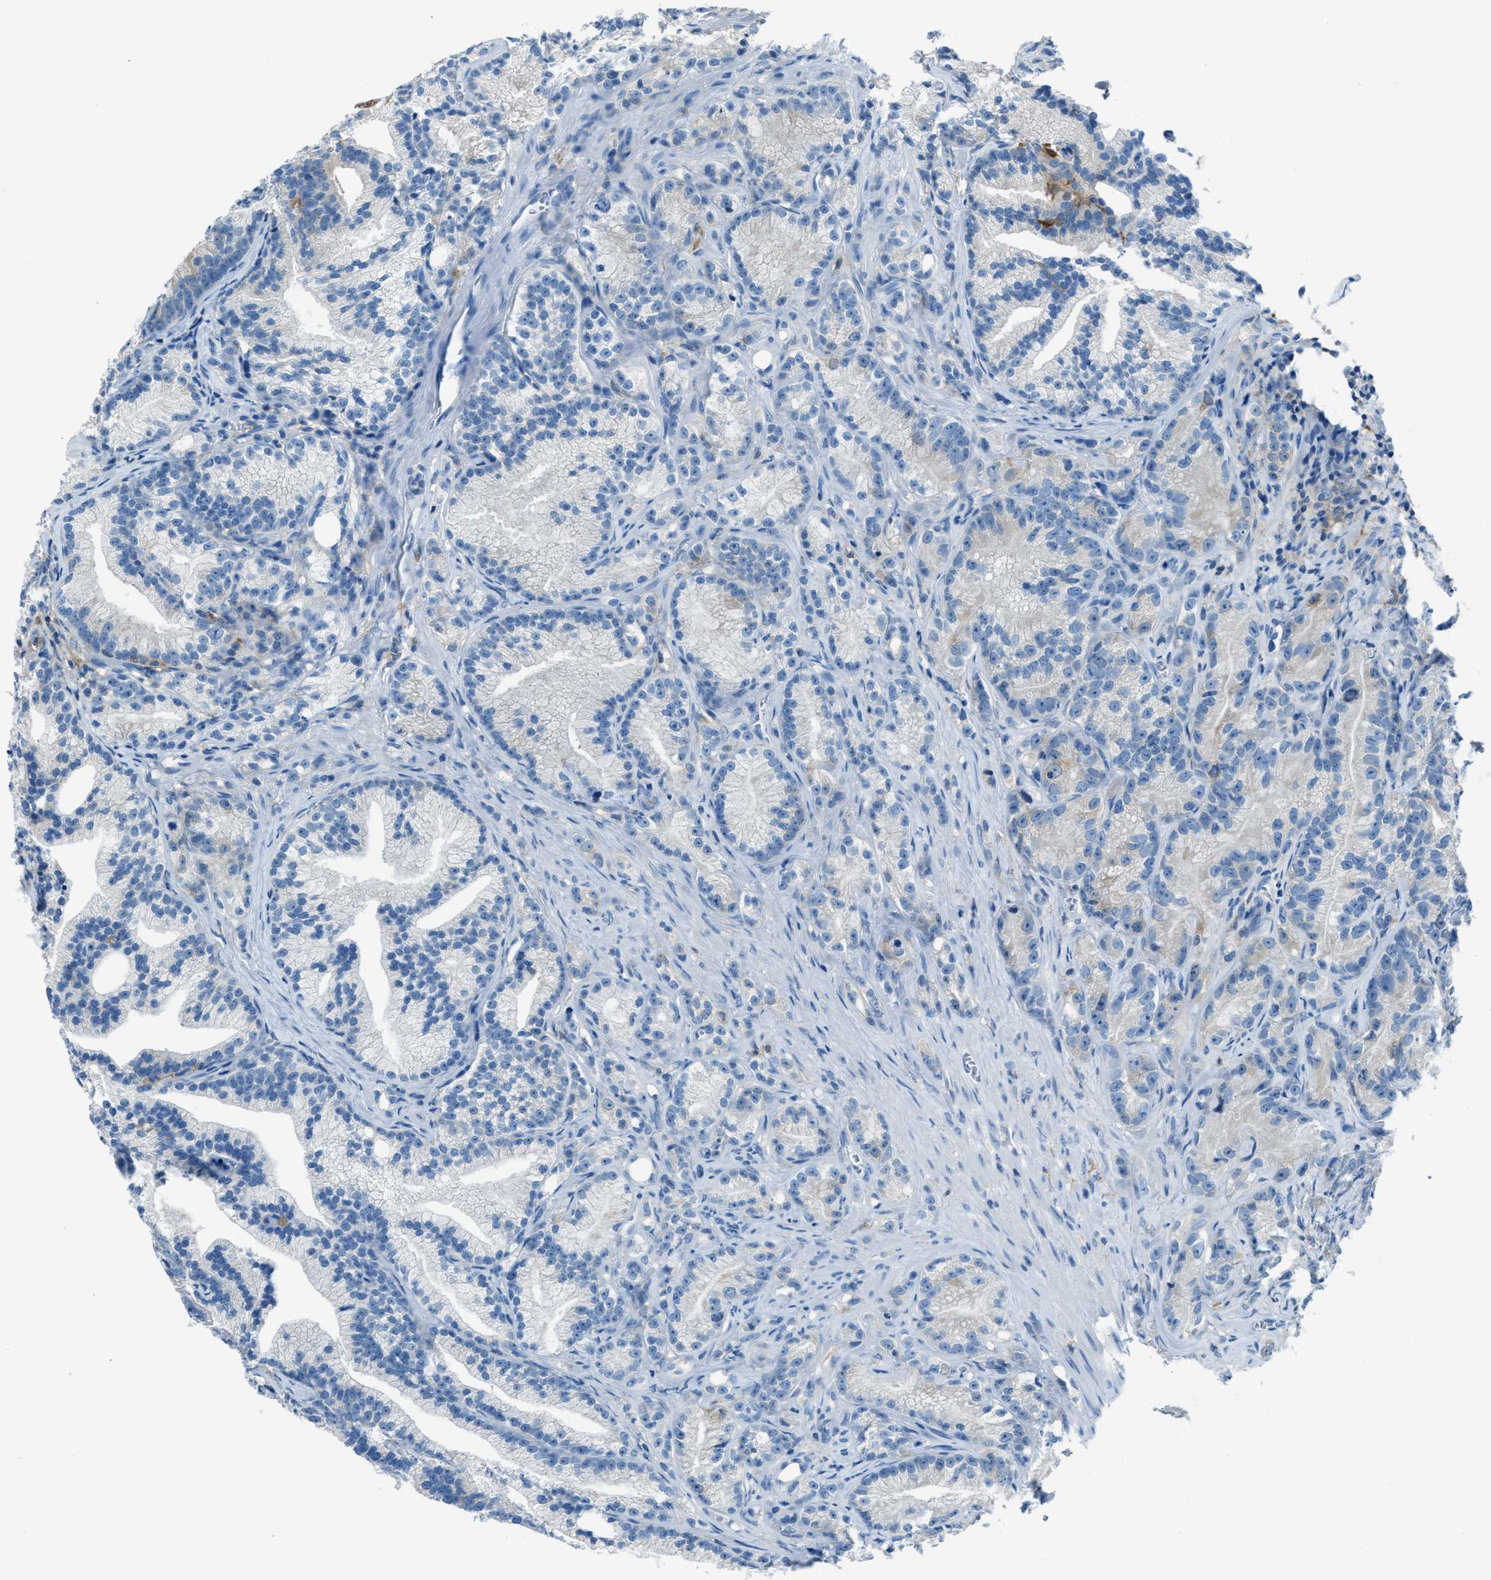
{"staining": {"intensity": "negative", "quantity": "none", "location": "none"}, "tissue": "prostate cancer", "cell_type": "Tumor cells", "image_type": "cancer", "snomed": [{"axis": "morphology", "description": "Adenocarcinoma, Low grade"}, {"axis": "topography", "description": "Prostate"}], "caption": "A micrograph of prostate cancer stained for a protein shows no brown staining in tumor cells.", "gene": "MATCAP2", "patient": {"sex": "male", "age": 89}}